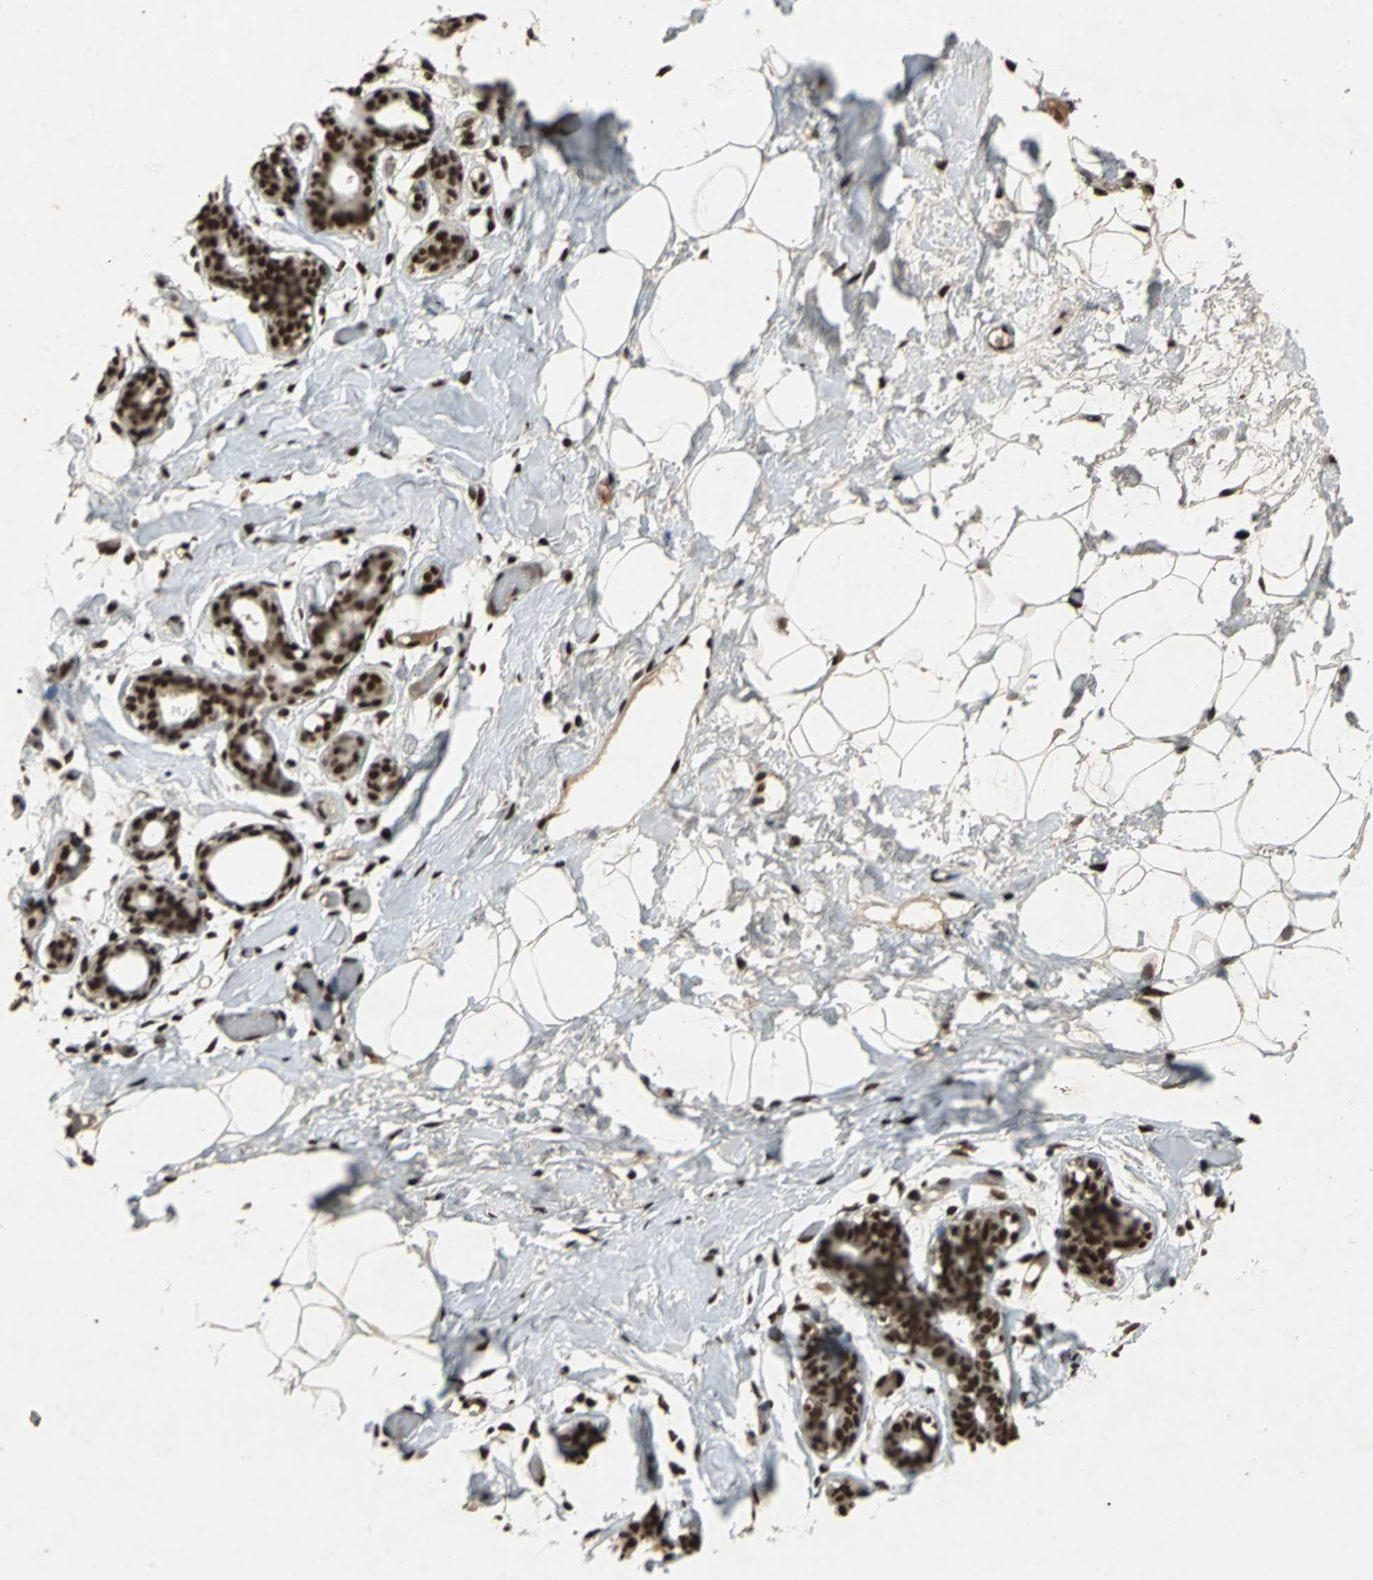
{"staining": {"intensity": "moderate", "quantity": ">75%", "location": "nuclear"}, "tissue": "adipose tissue", "cell_type": "Adipocytes", "image_type": "normal", "snomed": [{"axis": "morphology", "description": "Normal tissue, NOS"}, {"axis": "topography", "description": "Breast"}, {"axis": "topography", "description": "Soft tissue"}], "caption": "Immunohistochemistry of benign human adipose tissue reveals medium levels of moderate nuclear expression in about >75% of adipocytes.", "gene": "MTA2", "patient": {"sex": "female", "age": 25}}